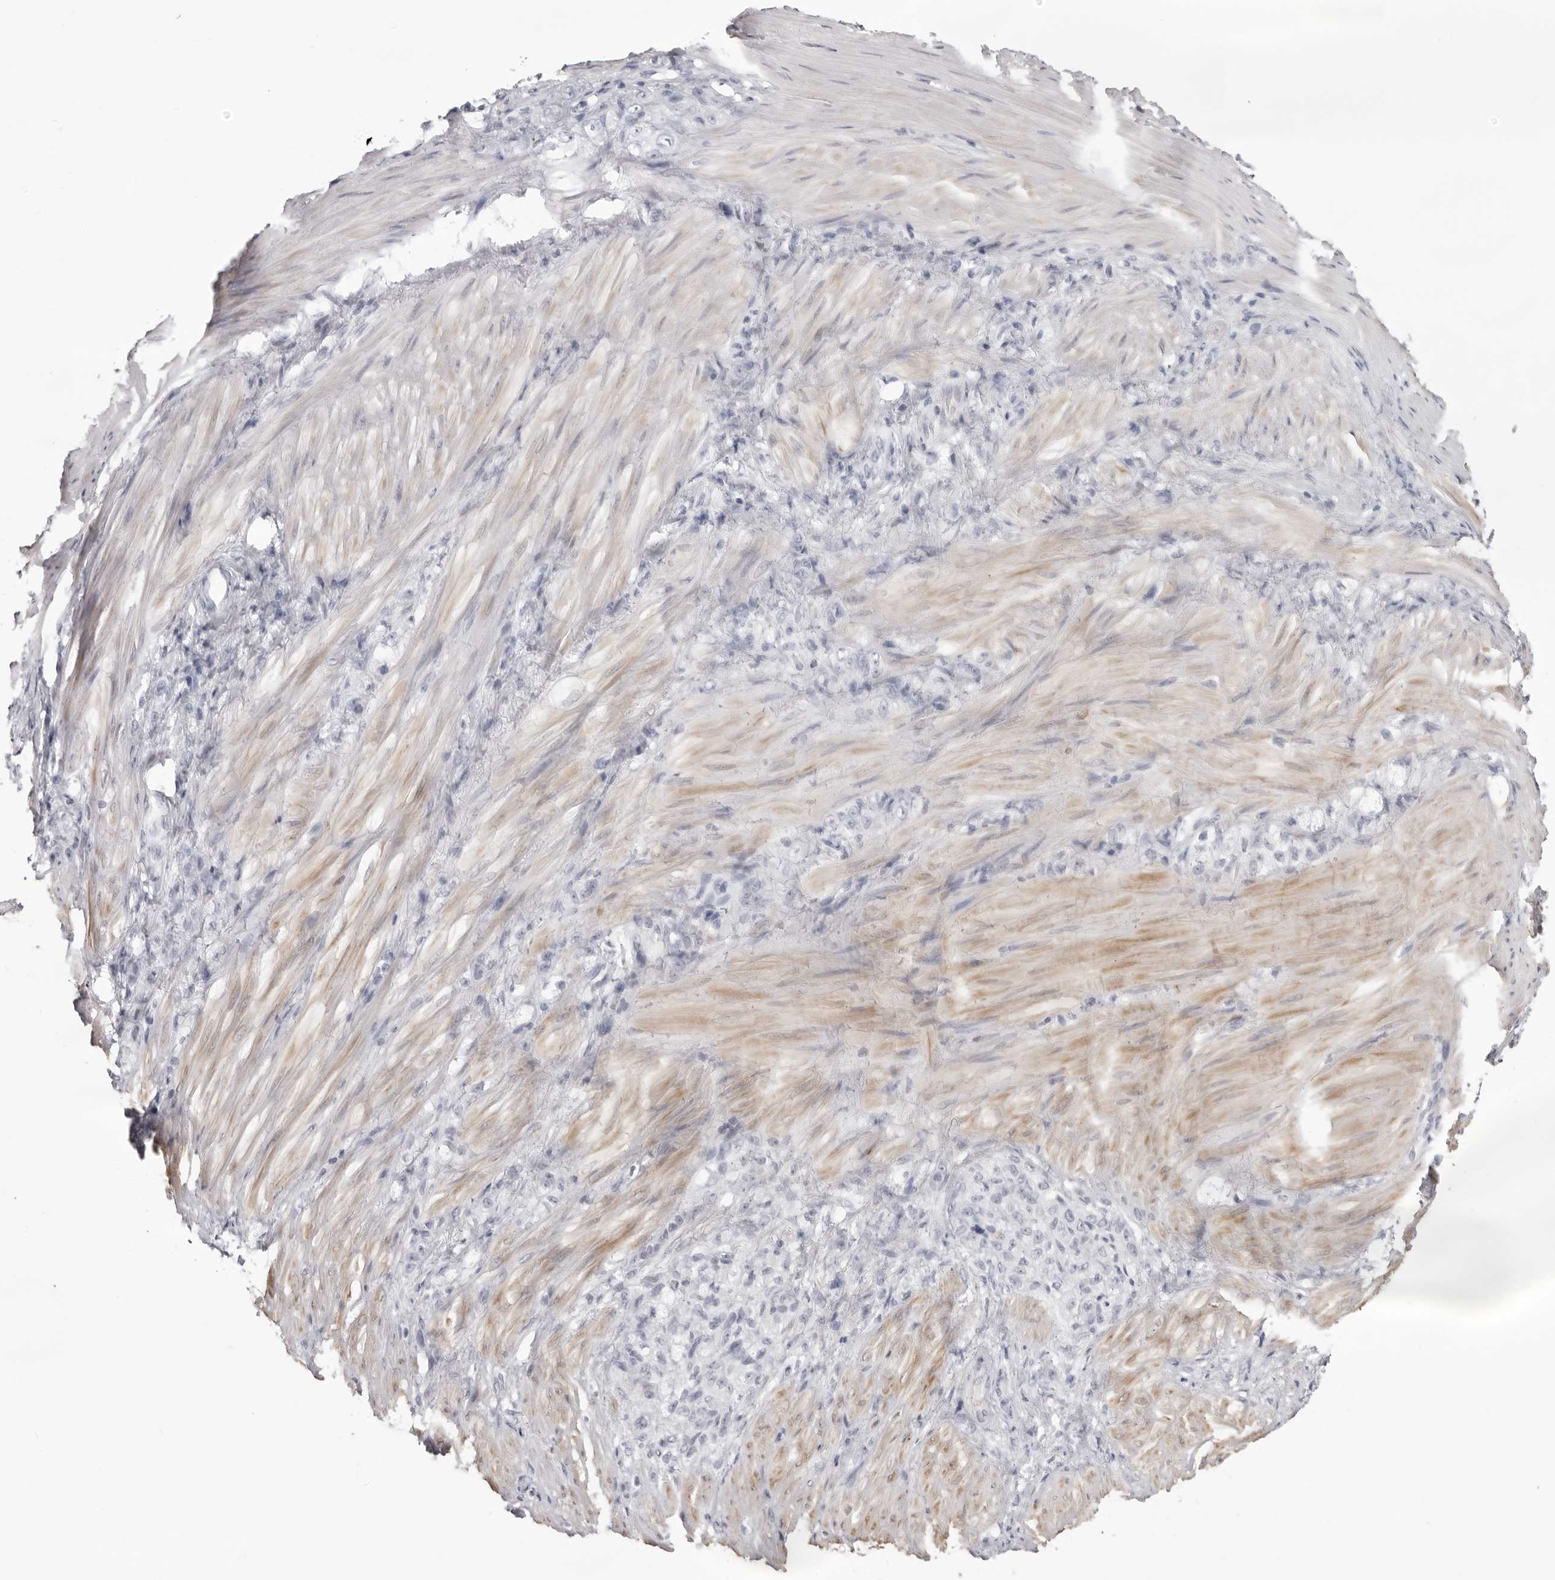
{"staining": {"intensity": "negative", "quantity": "none", "location": "none"}, "tissue": "stomach cancer", "cell_type": "Tumor cells", "image_type": "cancer", "snomed": [{"axis": "morphology", "description": "Normal tissue, NOS"}, {"axis": "morphology", "description": "Adenocarcinoma, NOS"}, {"axis": "topography", "description": "Stomach"}], "caption": "Tumor cells are negative for protein expression in human adenocarcinoma (stomach).", "gene": "INSL3", "patient": {"sex": "male", "age": 82}}